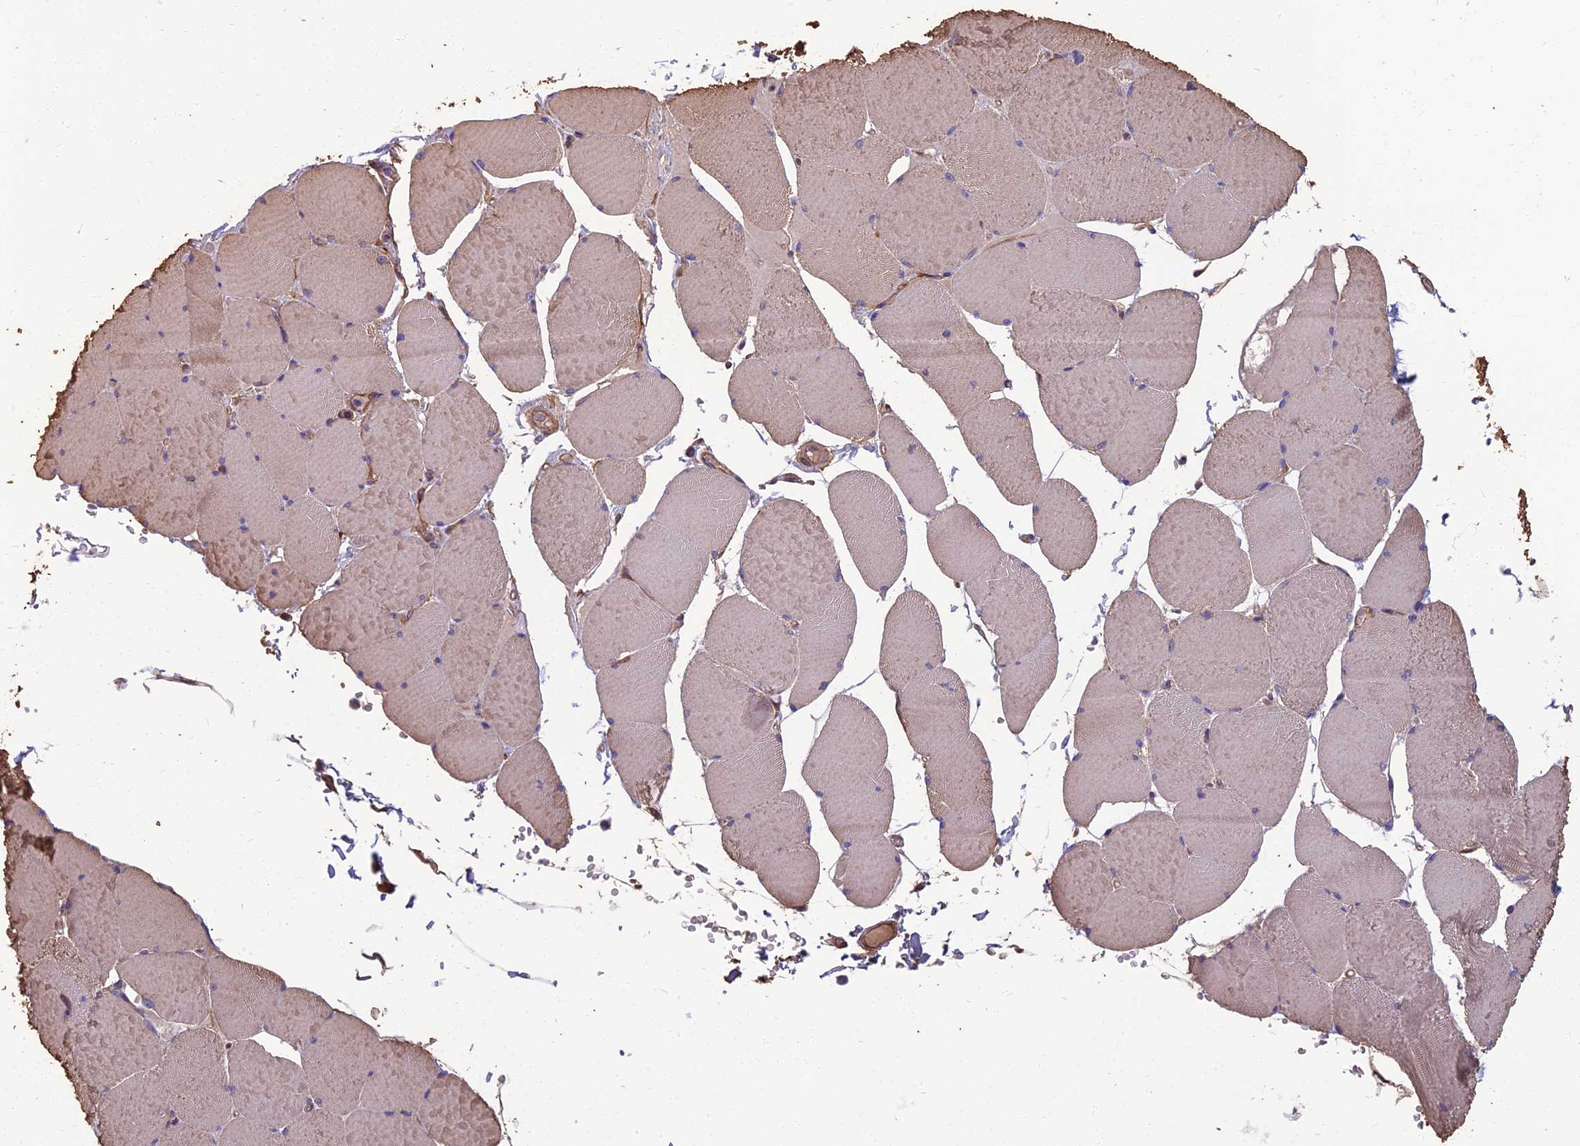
{"staining": {"intensity": "weak", "quantity": ">75%", "location": "cytoplasmic/membranous"}, "tissue": "skeletal muscle", "cell_type": "Myocytes", "image_type": "normal", "snomed": [{"axis": "morphology", "description": "Normal tissue, NOS"}, {"axis": "topography", "description": "Skeletal muscle"}, {"axis": "topography", "description": "Head-Neck"}], "caption": "Myocytes demonstrate low levels of weak cytoplasmic/membranous expression in approximately >75% of cells in normal skeletal muscle.", "gene": "WDR24", "patient": {"sex": "male", "age": 66}}